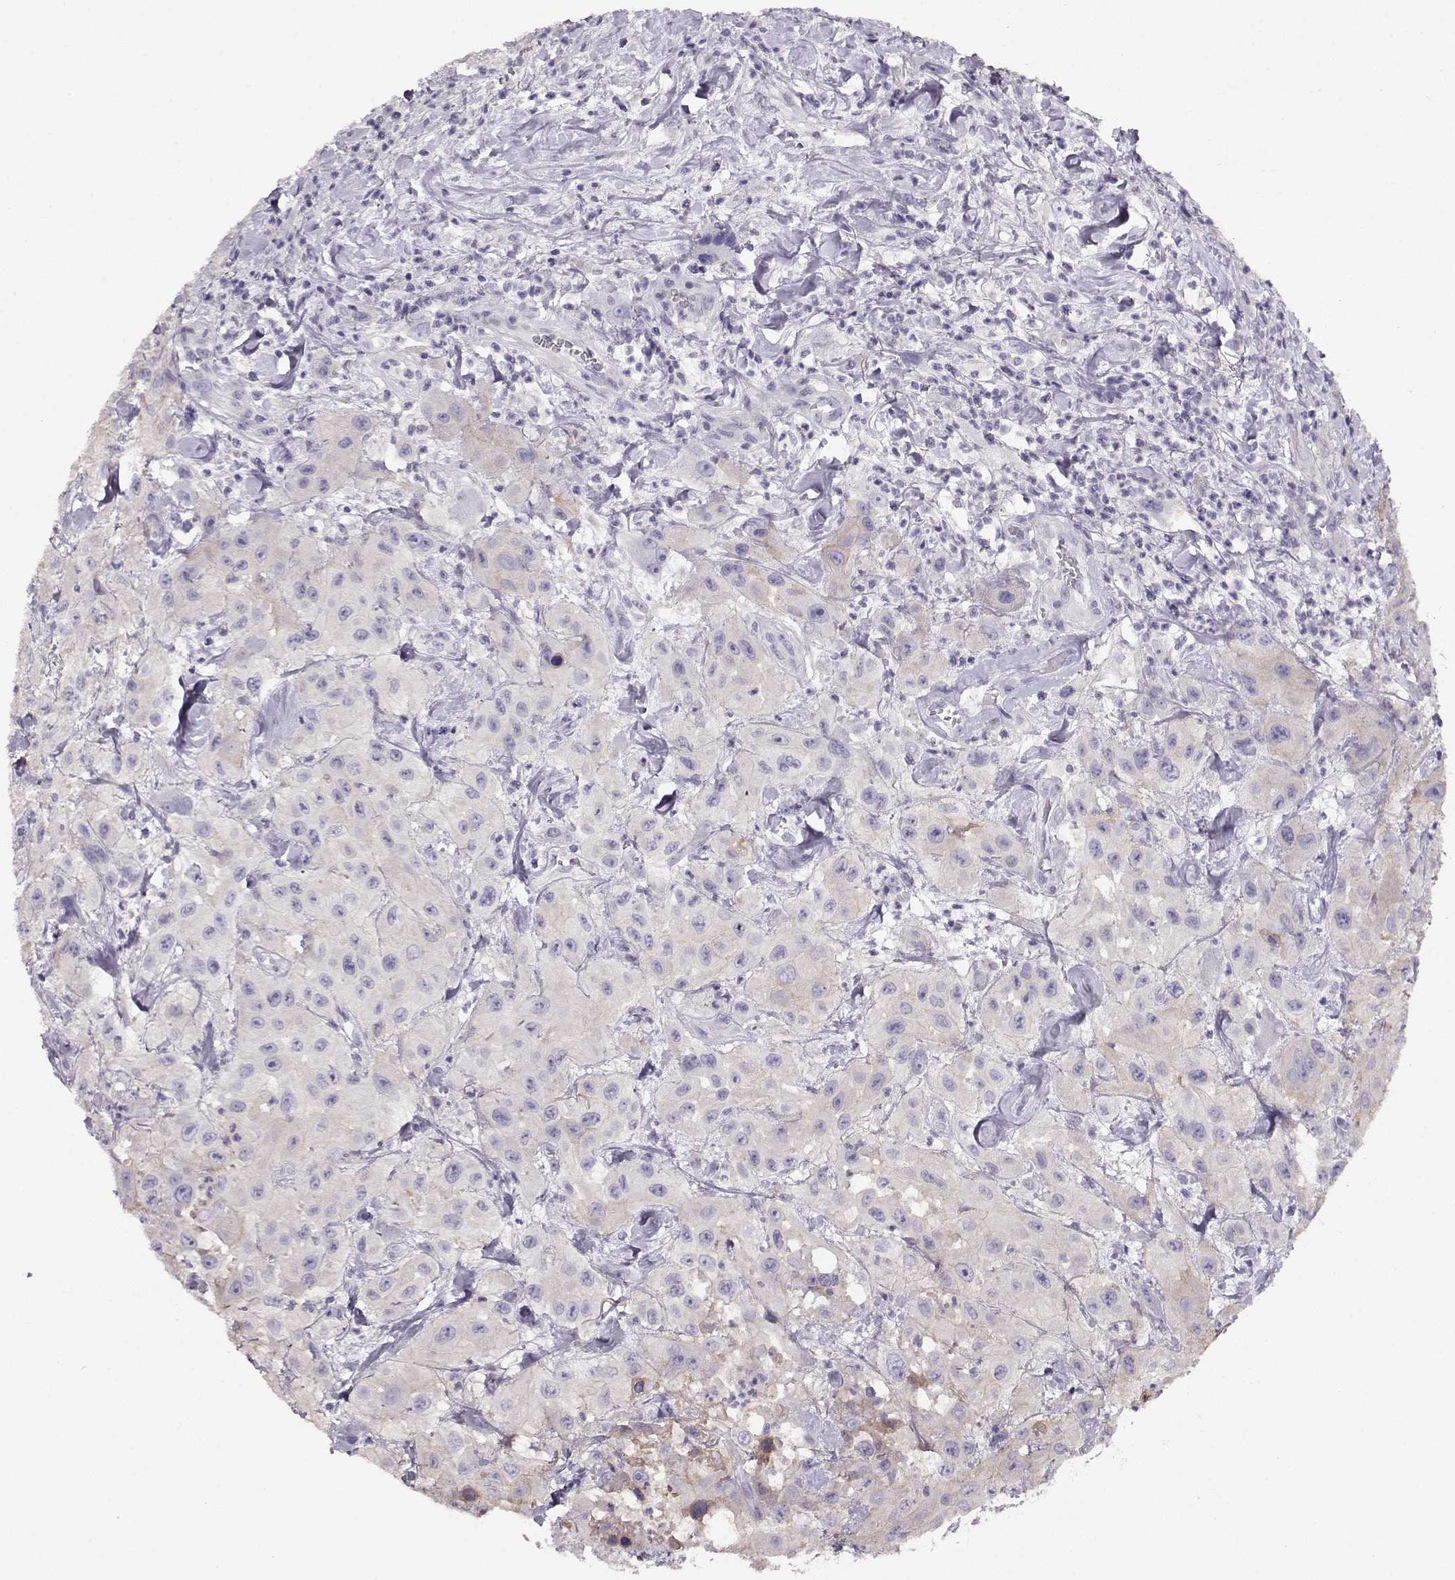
{"staining": {"intensity": "negative", "quantity": "none", "location": "none"}, "tissue": "urothelial cancer", "cell_type": "Tumor cells", "image_type": "cancer", "snomed": [{"axis": "morphology", "description": "Urothelial carcinoma, High grade"}, {"axis": "topography", "description": "Urinary bladder"}], "caption": "An IHC image of urothelial carcinoma (high-grade) is shown. There is no staining in tumor cells of urothelial carcinoma (high-grade).", "gene": "NDRG4", "patient": {"sex": "male", "age": 79}}